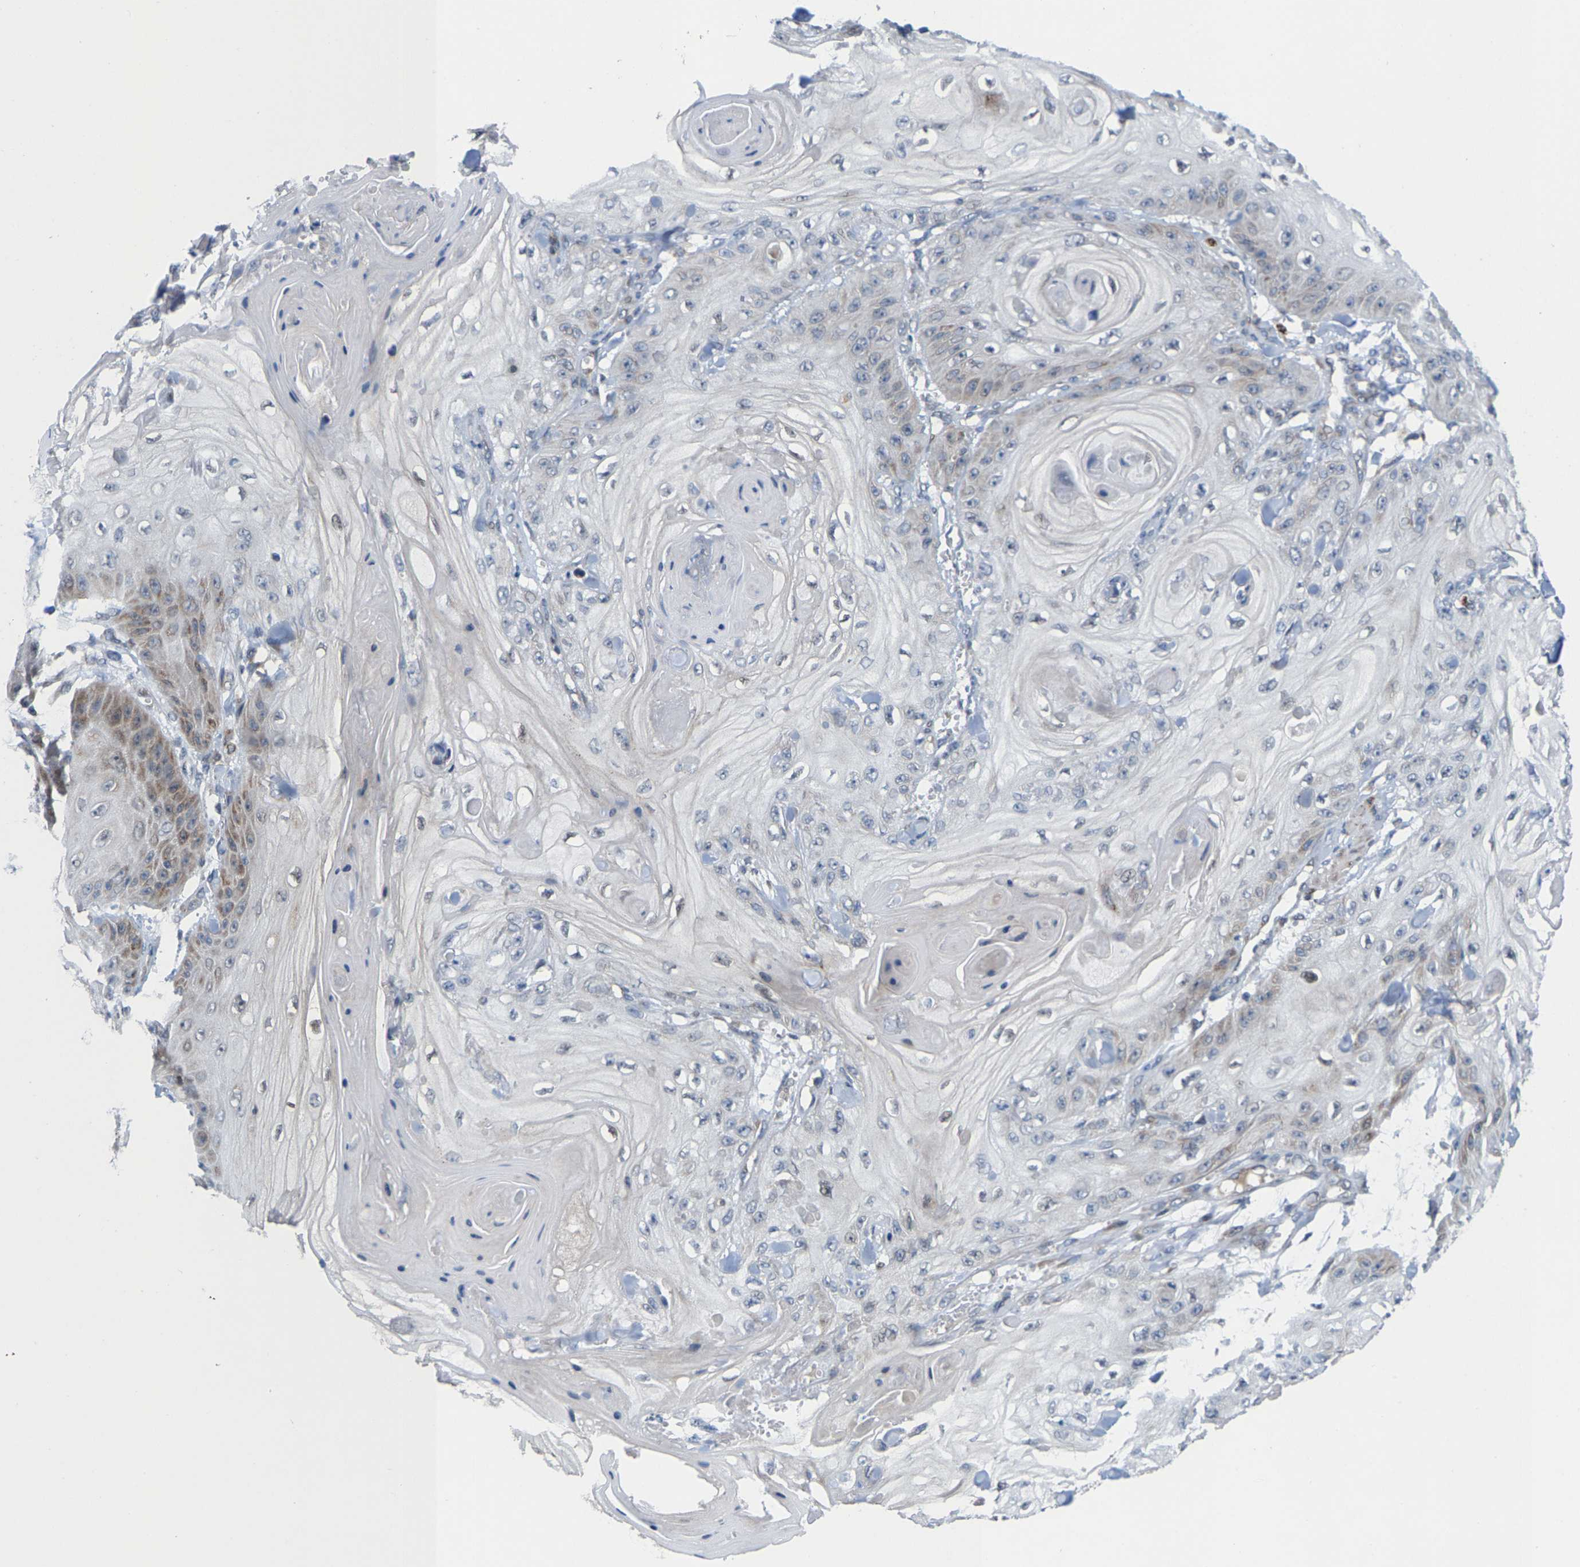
{"staining": {"intensity": "weak", "quantity": "<25%", "location": "cytoplasmic/membranous"}, "tissue": "skin cancer", "cell_type": "Tumor cells", "image_type": "cancer", "snomed": [{"axis": "morphology", "description": "Squamous cell carcinoma, NOS"}, {"axis": "topography", "description": "Skin"}], "caption": "Micrograph shows no protein positivity in tumor cells of squamous cell carcinoma (skin) tissue.", "gene": "TDRKH", "patient": {"sex": "male", "age": 74}}